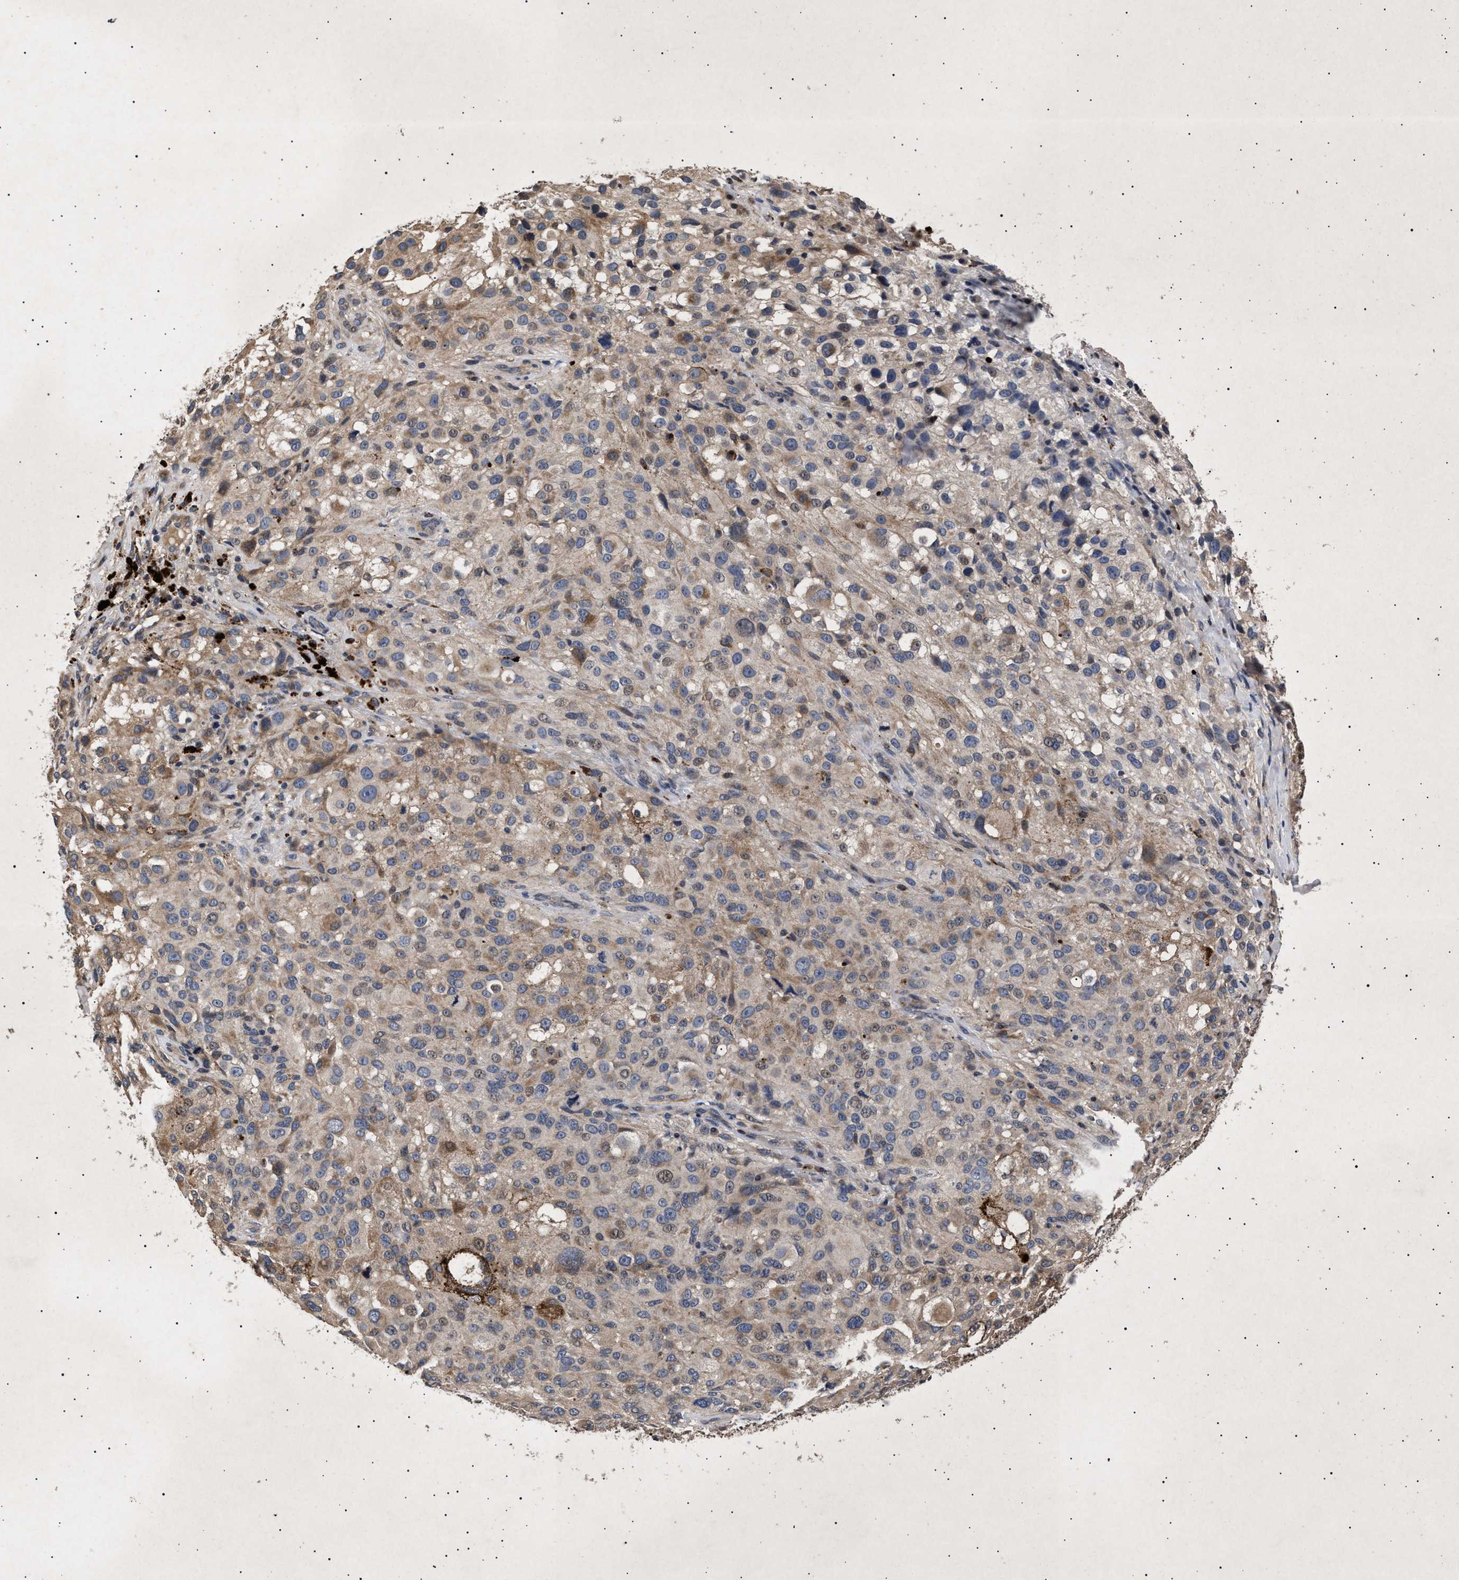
{"staining": {"intensity": "weak", "quantity": "25%-75%", "location": "cytoplasmic/membranous"}, "tissue": "melanoma", "cell_type": "Tumor cells", "image_type": "cancer", "snomed": [{"axis": "morphology", "description": "Necrosis, NOS"}, {"axis": "morphology", "description": "Malignant melanoma, NOS"}, {"axis": "topography", "description": "Skin"}], "caption": "Human malignant melanoma stained for a protein (brown) exhibits weak cytoplasmic/membranous positive positivity in approximately 25%-75% of tumor cells.", "gene": "ITGB5", "patient": {"sex": "female", "age": 87}}